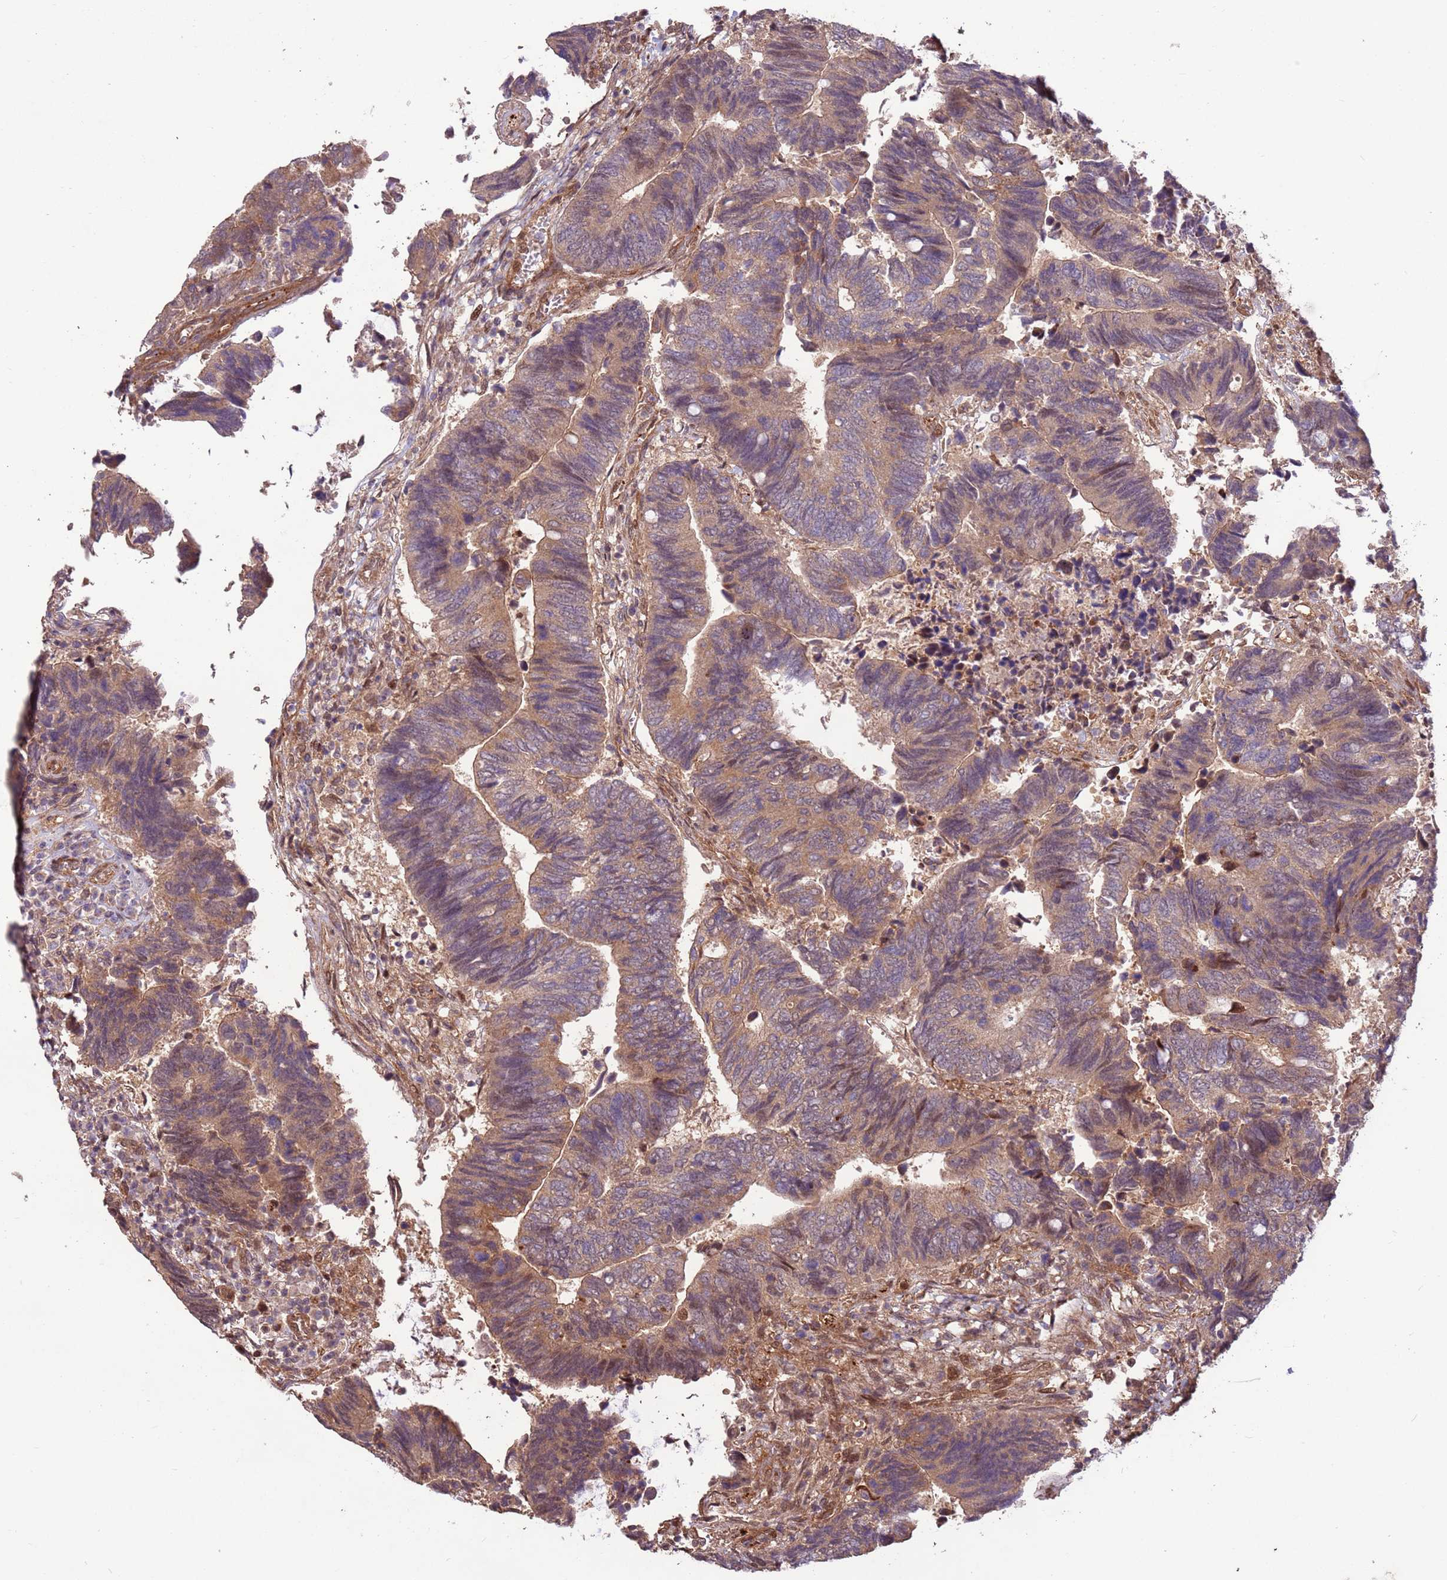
{"staining": {"intensity": "weak", "quantity": ">75%", "location": "cytoplasmic/membranous"}, "tissue": "colorectal cancer", "cell_type": "Tumor cells", "image_type": "cancer", "snomed": [{"axis": "morphology", "description": "Adenocarcinoma, NOS"}, {"axis": "topography", "description": "Colon"}], "caption": "Immunohistochemical staining of human adenocarcinoma (colorectal) reveals low levels of weak cytoplasmic/membranous protein staining in approximately >75% of tumor cells. (DAB (3,3'-diaminobenzidine) IHC with brightfield microscopy, high magnification).", "gene": "CCDC112", "patient": {"sex": "male", "age": 87}}